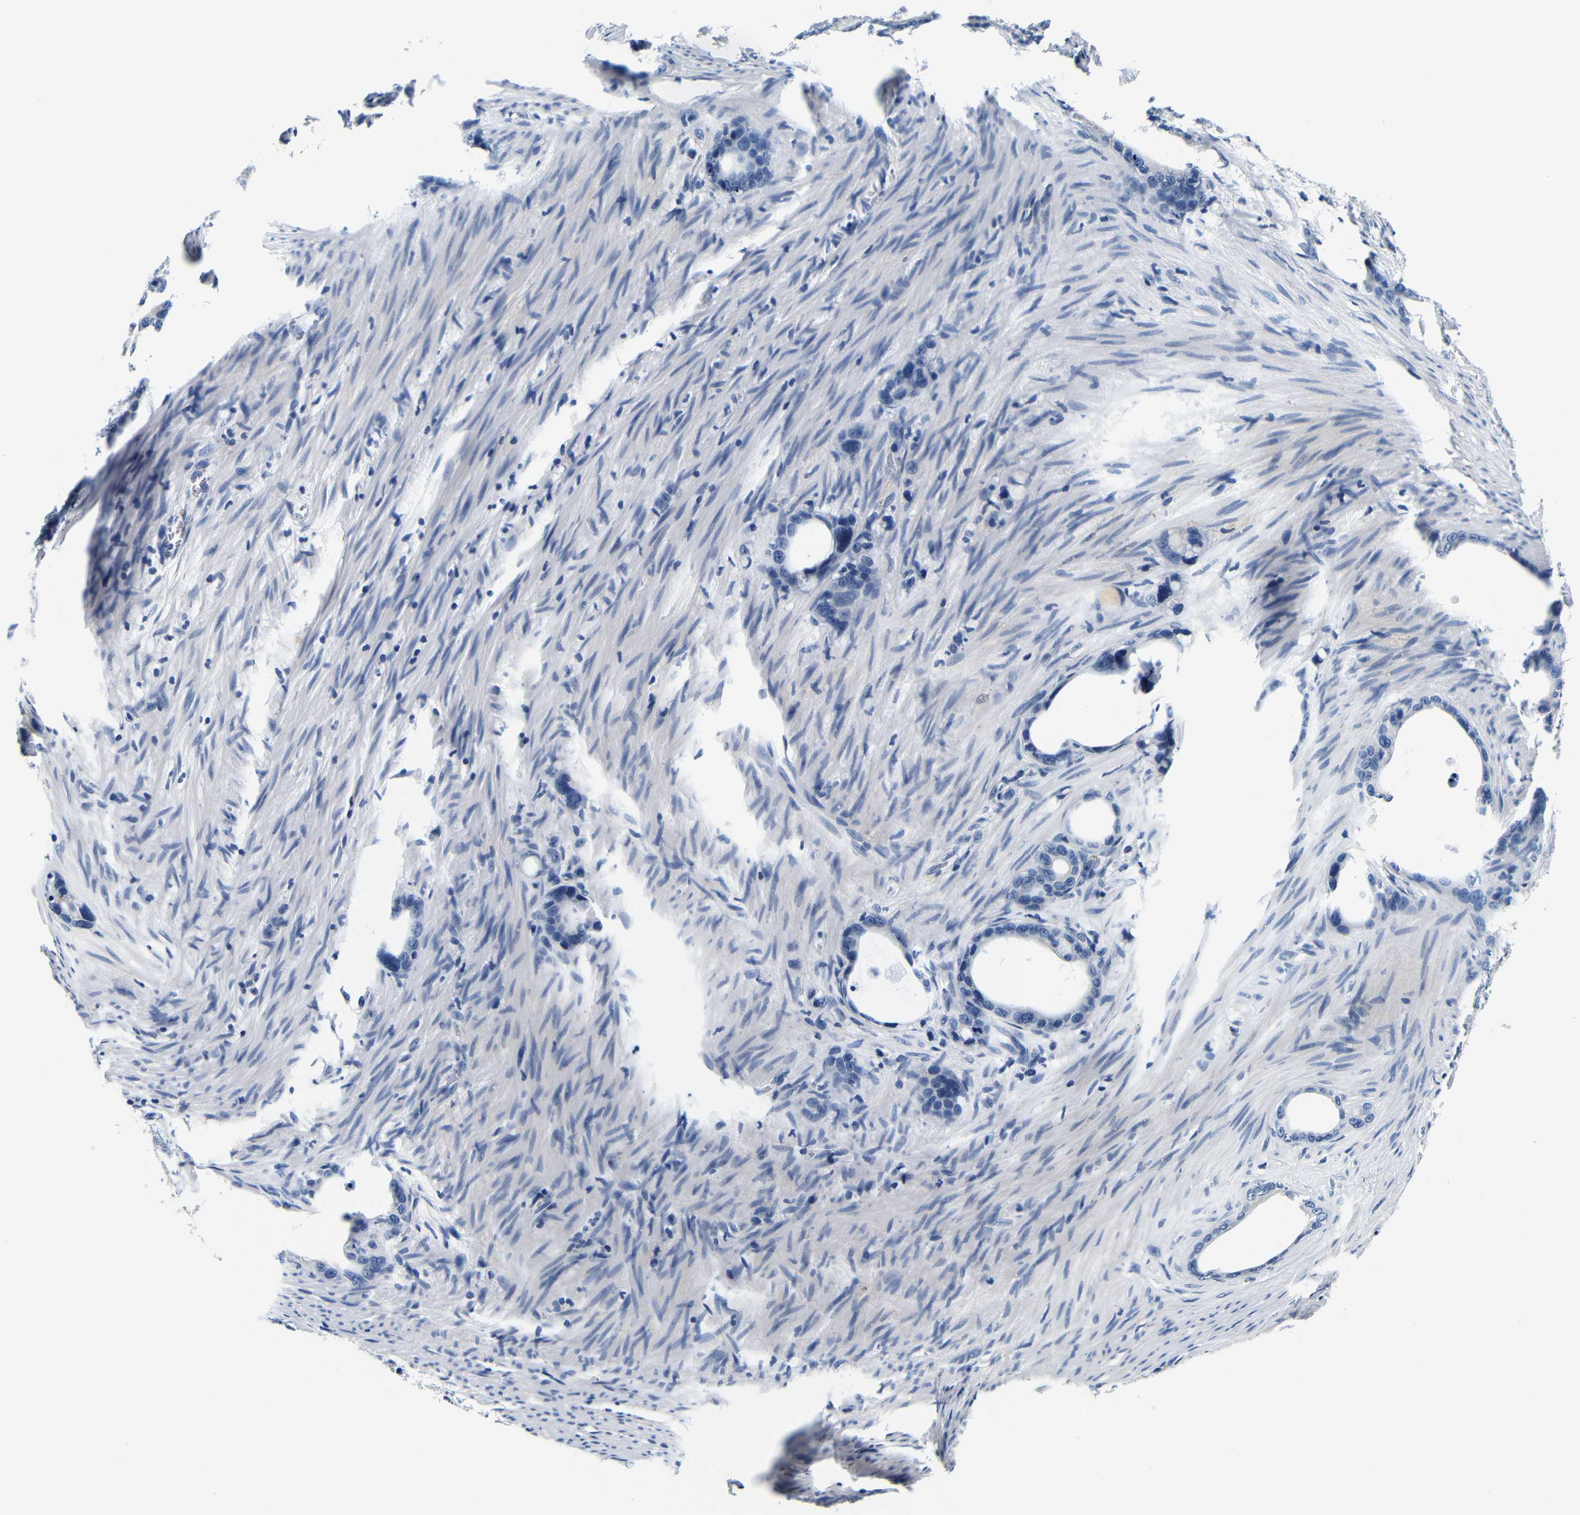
{"staining": {"intensity": "negative", "quantity": "none", "location": "none"}, "tissue": "stomach cancer", "cell_type": "Tumor cells", "image_type": "cancer", "snomed": [{"axis": "morphology", "description": "Adenocarcinoma, NOS"}, {"axis": "topography", "description": "Stomach"}], "caption": "A photomicrograph of human stomach cancer is negative for staining in tumor cells.", "gene": "GP1BA", "patient": {"sex": "female", "age": 75}}